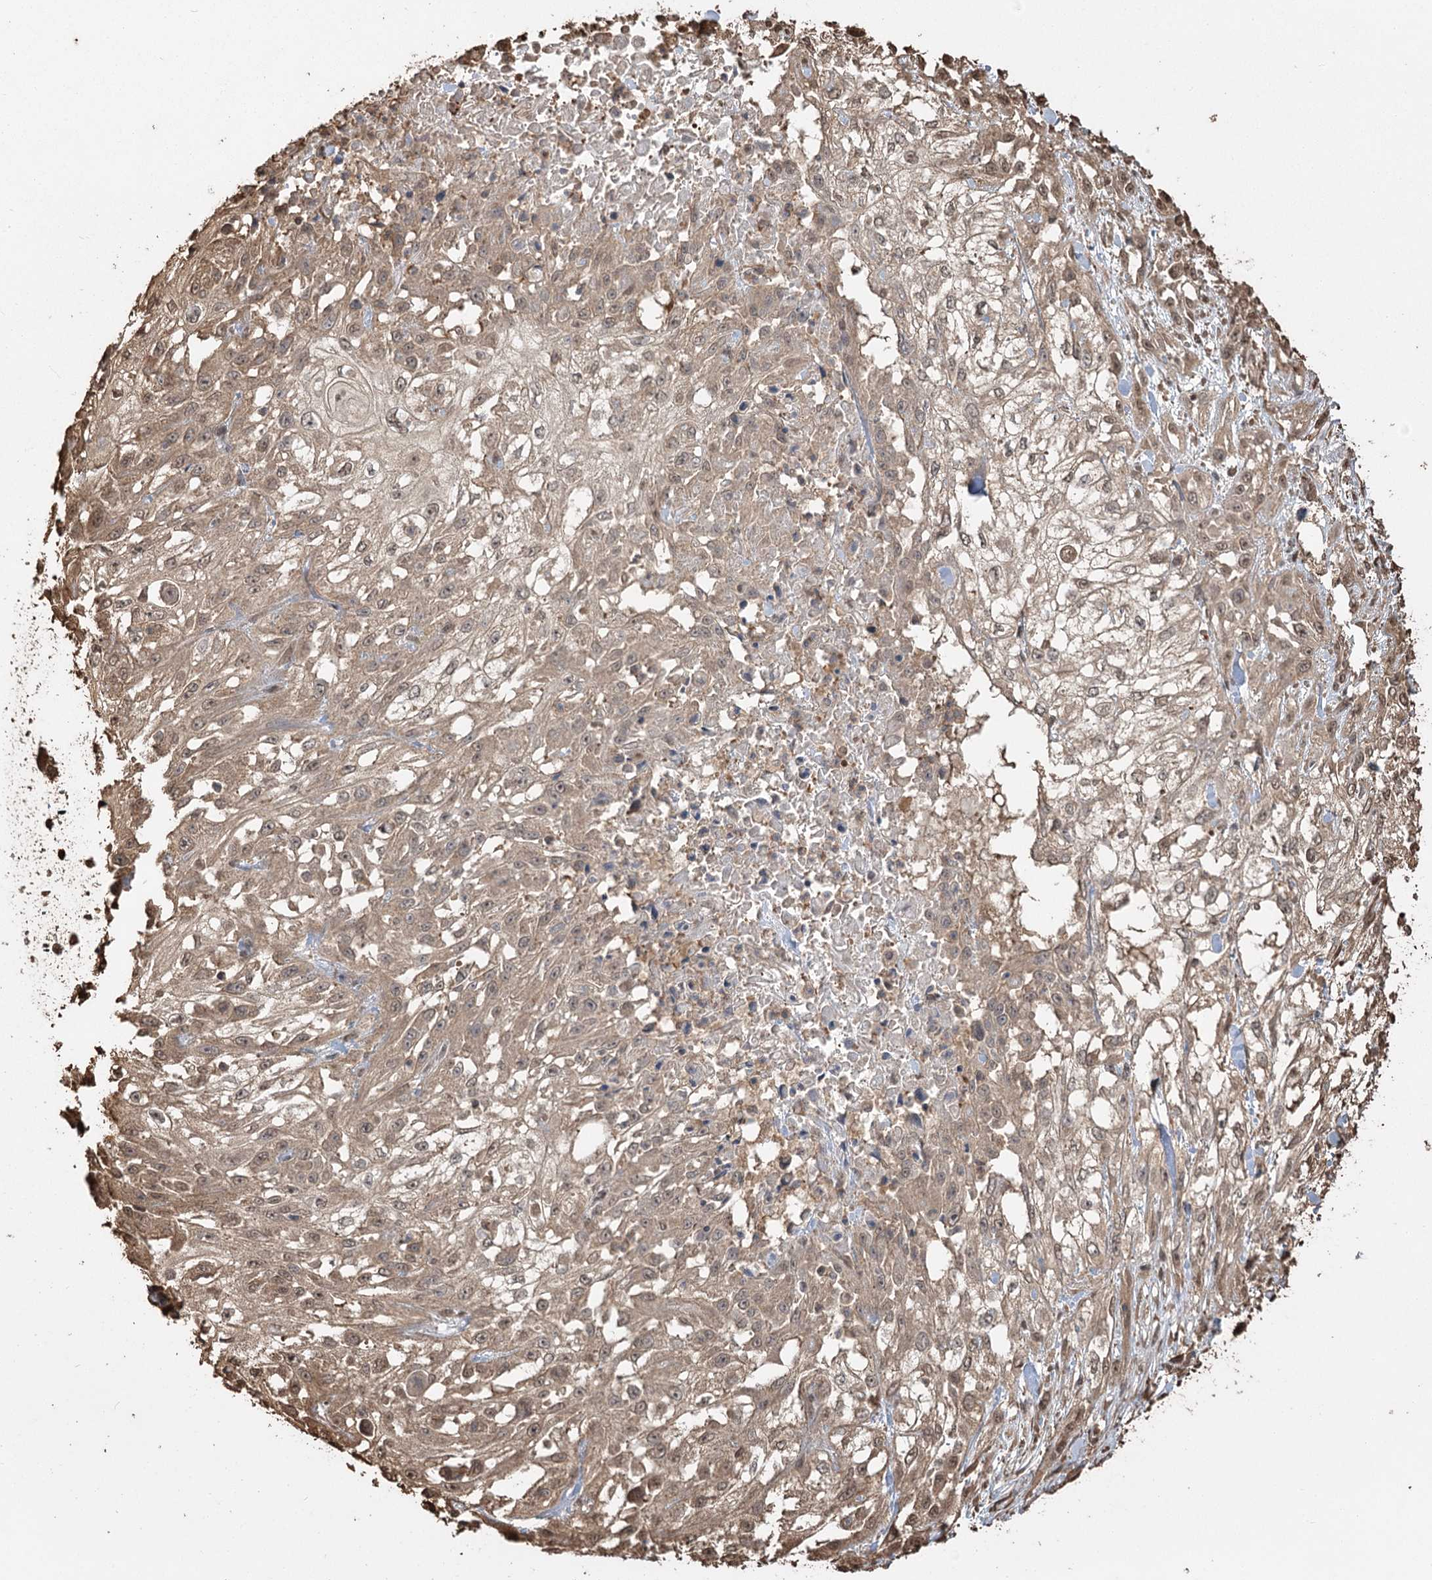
{"staining": {"intensity": "weak", "quantity": "25%-75%", "location": "cytoplasmic/membranous,nuclear"}, "tissue": "skin cancer", "cell_type": "Tumor cells", "image_type": "cancer", "snomed": [{"axis": "morphology", "description": "Squamous cell carcinoma, NOS"}, {"axis": "morphology", "description": "Squamous cell carcinoma, metastatic, NOS"}, {"axis": "topography", "description": "Skin"}, {"axis": "topography", "description": "Lymph node"}], "caption": "Skin squamous cell carcinoma tissue displays weak cytoplasmic/membranous and nuclear staining in about 25%-75% of tumor cells, visualized by immunohistochemistry.", "gene": "PLCH1", "patient": {"sex": "male", "age": 75}}